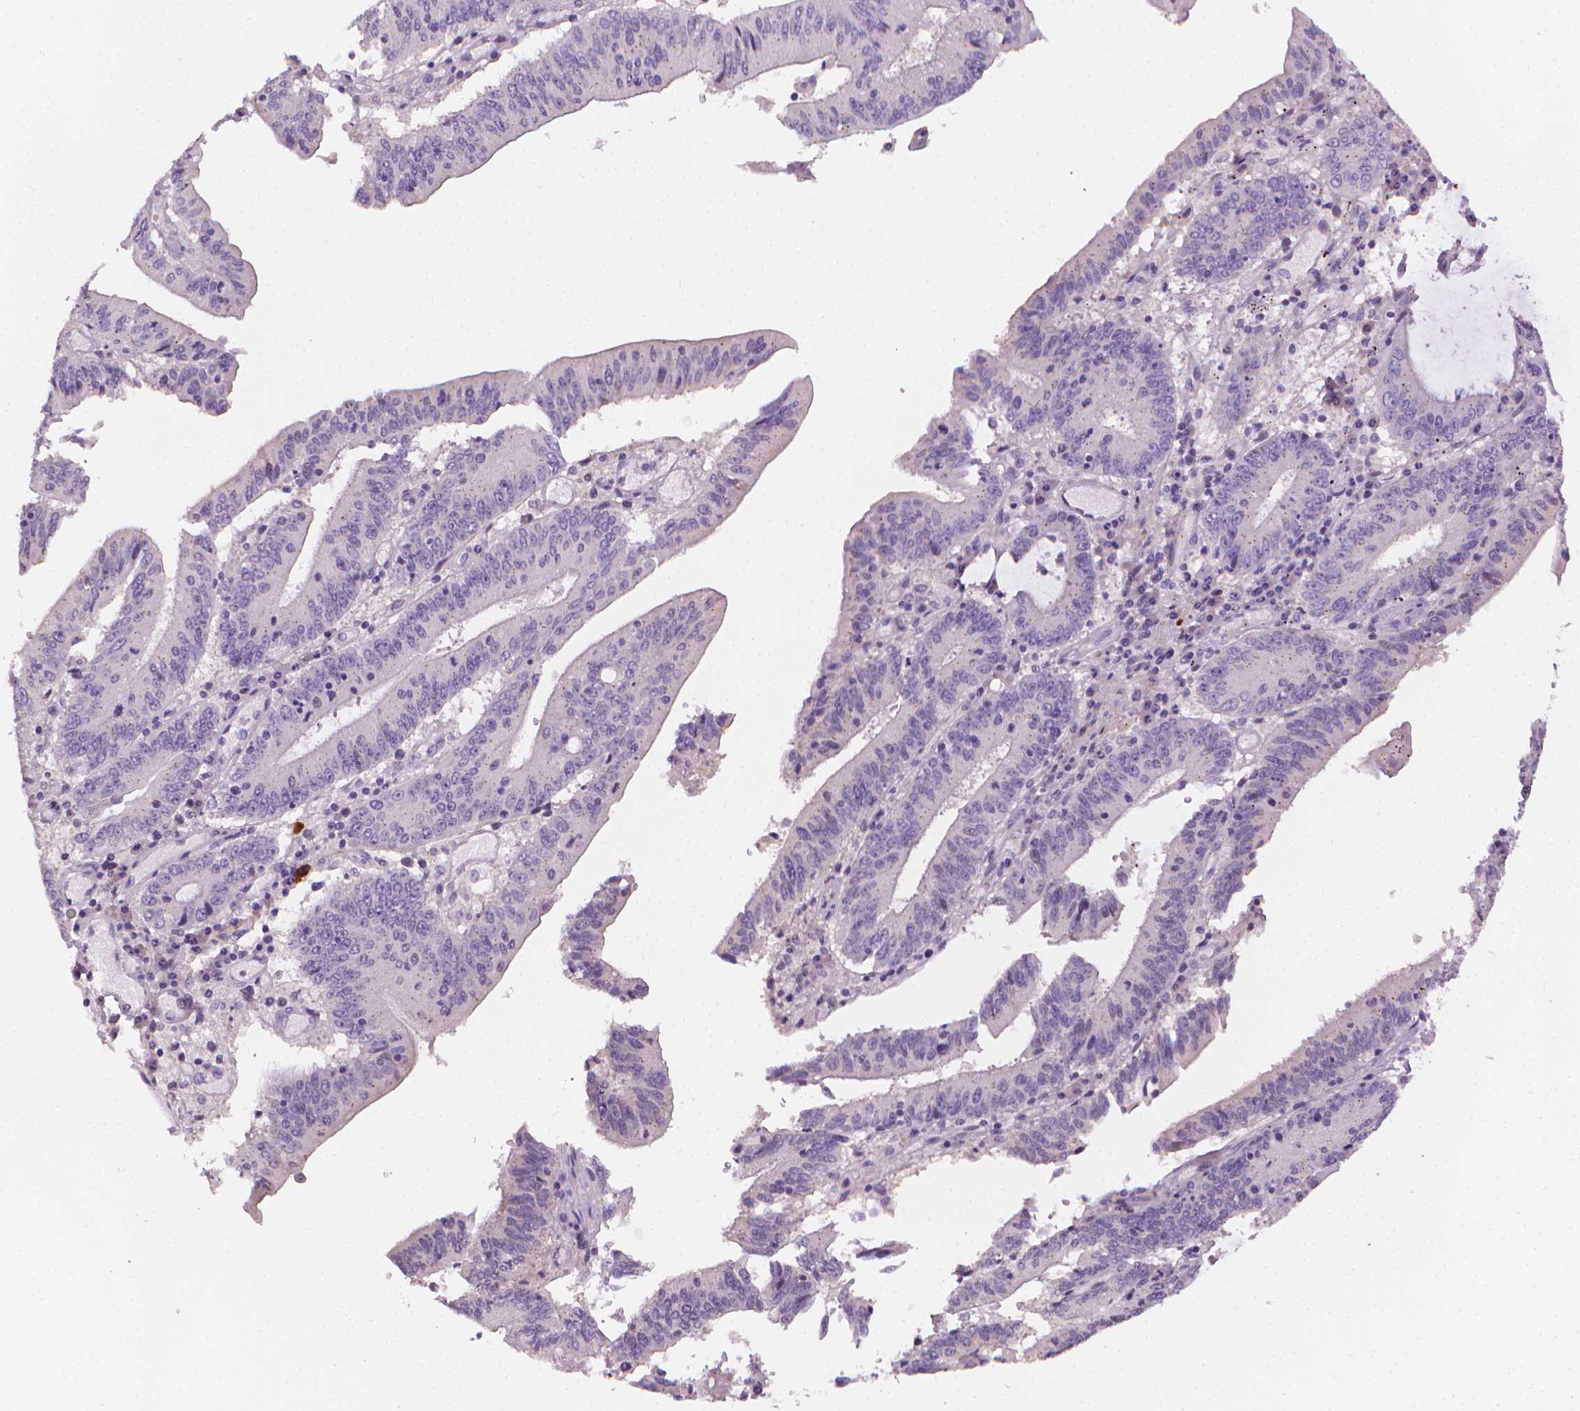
{"staining": {"intensity": "negative", "quantity": "none", "location": "none"}, "tissue": "stomach cancer", "cell_type": "Tumor cells", "image_type": "cancer", "snomed": [{"axis": "morphology", "description": "Adenocarcinoma, NOS"}, {"axis": "topography", "description": "Stomach, upper"}], "caption": "IHC image of neoplastic tissue: stomach adenocarcinoma stained with DAB (3,3'-diaminobenzidine) shows no significant protein staining in tumor cells. (DAB immunohistochemistry (IHC) visualized using brightfield microscopy, high magnification).", "gene": "NCAN", "patient": {"sex": "male", "age": 68}}